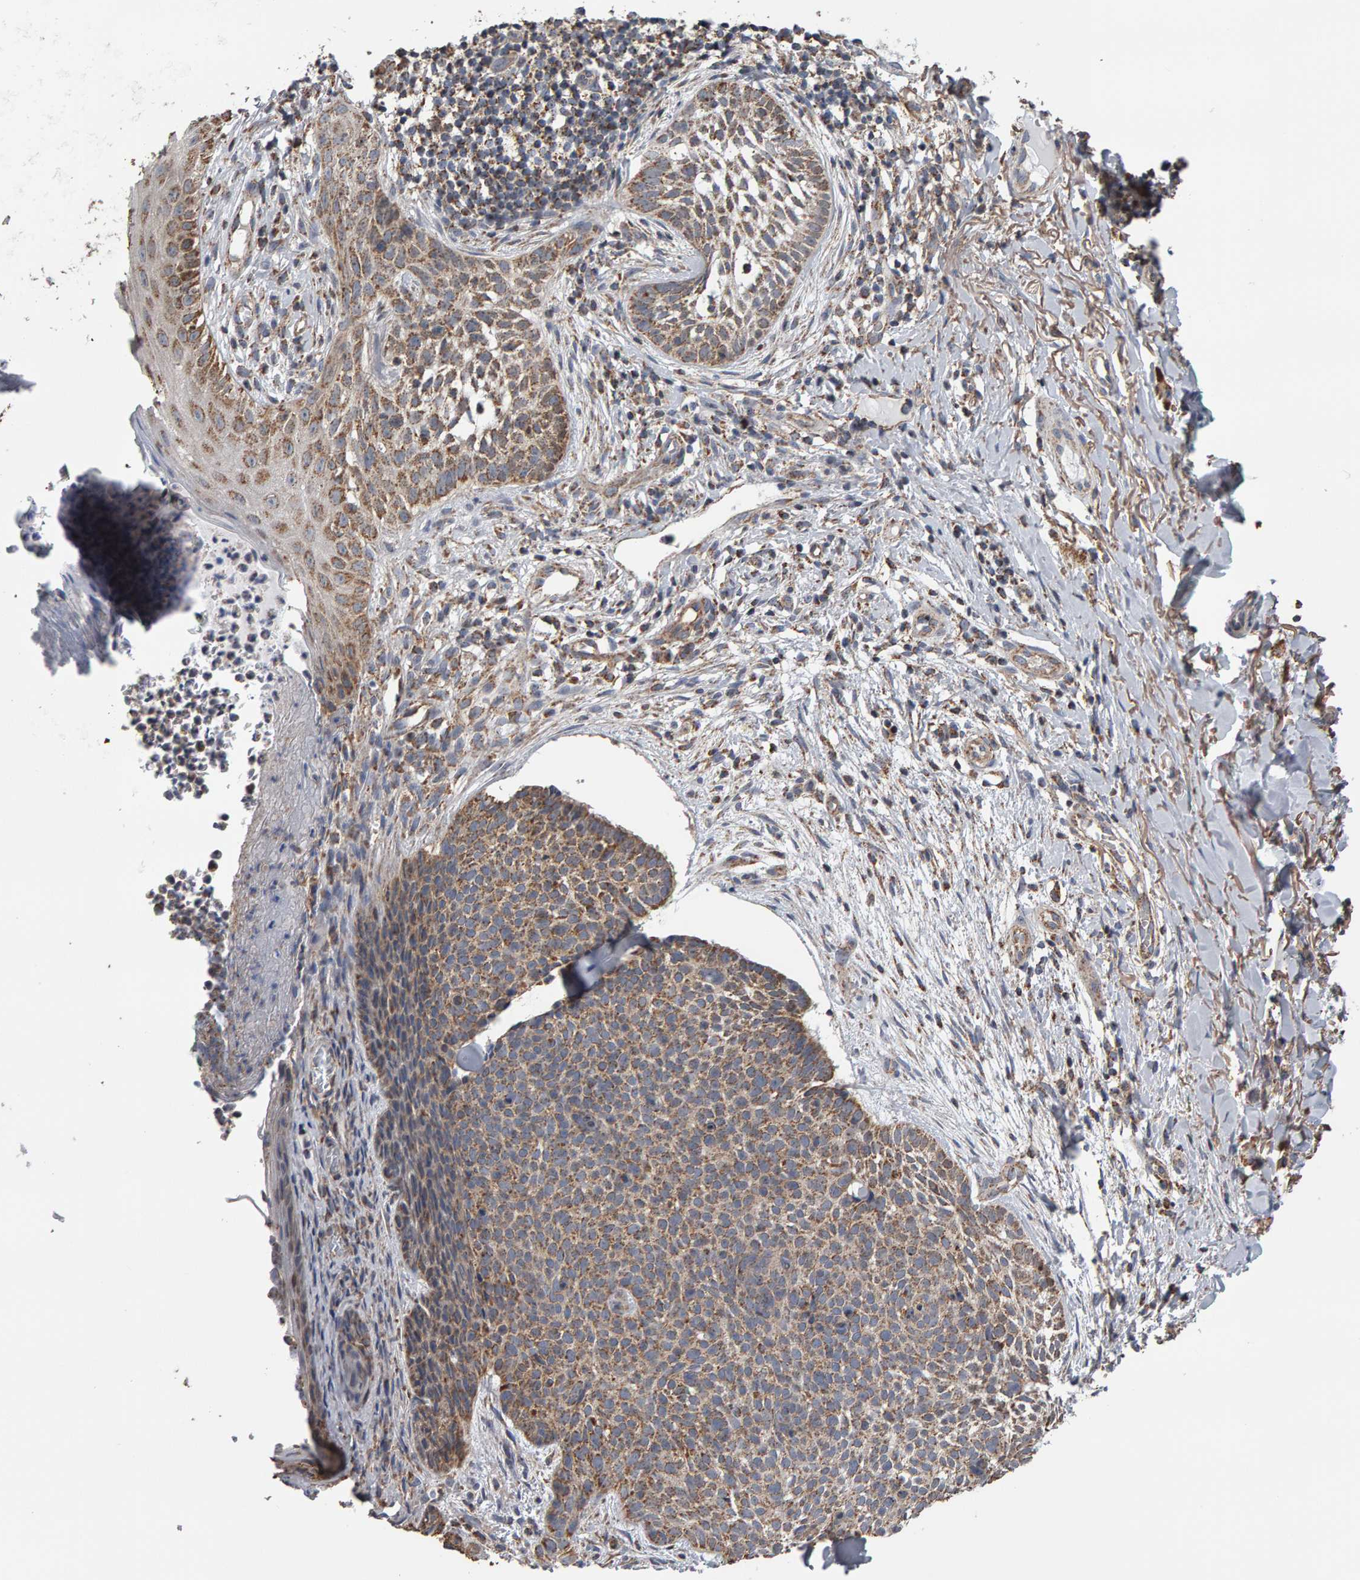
{"staining": {"intensity": "moderate", "quantity": ">75%", "location": "cytoplasmic/membranous"}, "tissue": "skin cancer", "cell_type": "Tumor cells", "image_type": "cancer", "snomed": [{"axis": "morphology", "description": "Normal tissue, NOS"}, {"axis": "morphology", "description": "Basal cell carcinoma"}, {"axis": "topography", "description": "Skin"}], "caption": "DAB (3,3'-diaminobenzidine) immunohistochemical staining of skin cancer (basal cell carcinoma) displays moderate cytoplasmic/membranous protein staining in approximately >75% of tumor cells.", "gene": "TOM1L1", "patient": {"sex": "male", "age": 67}}